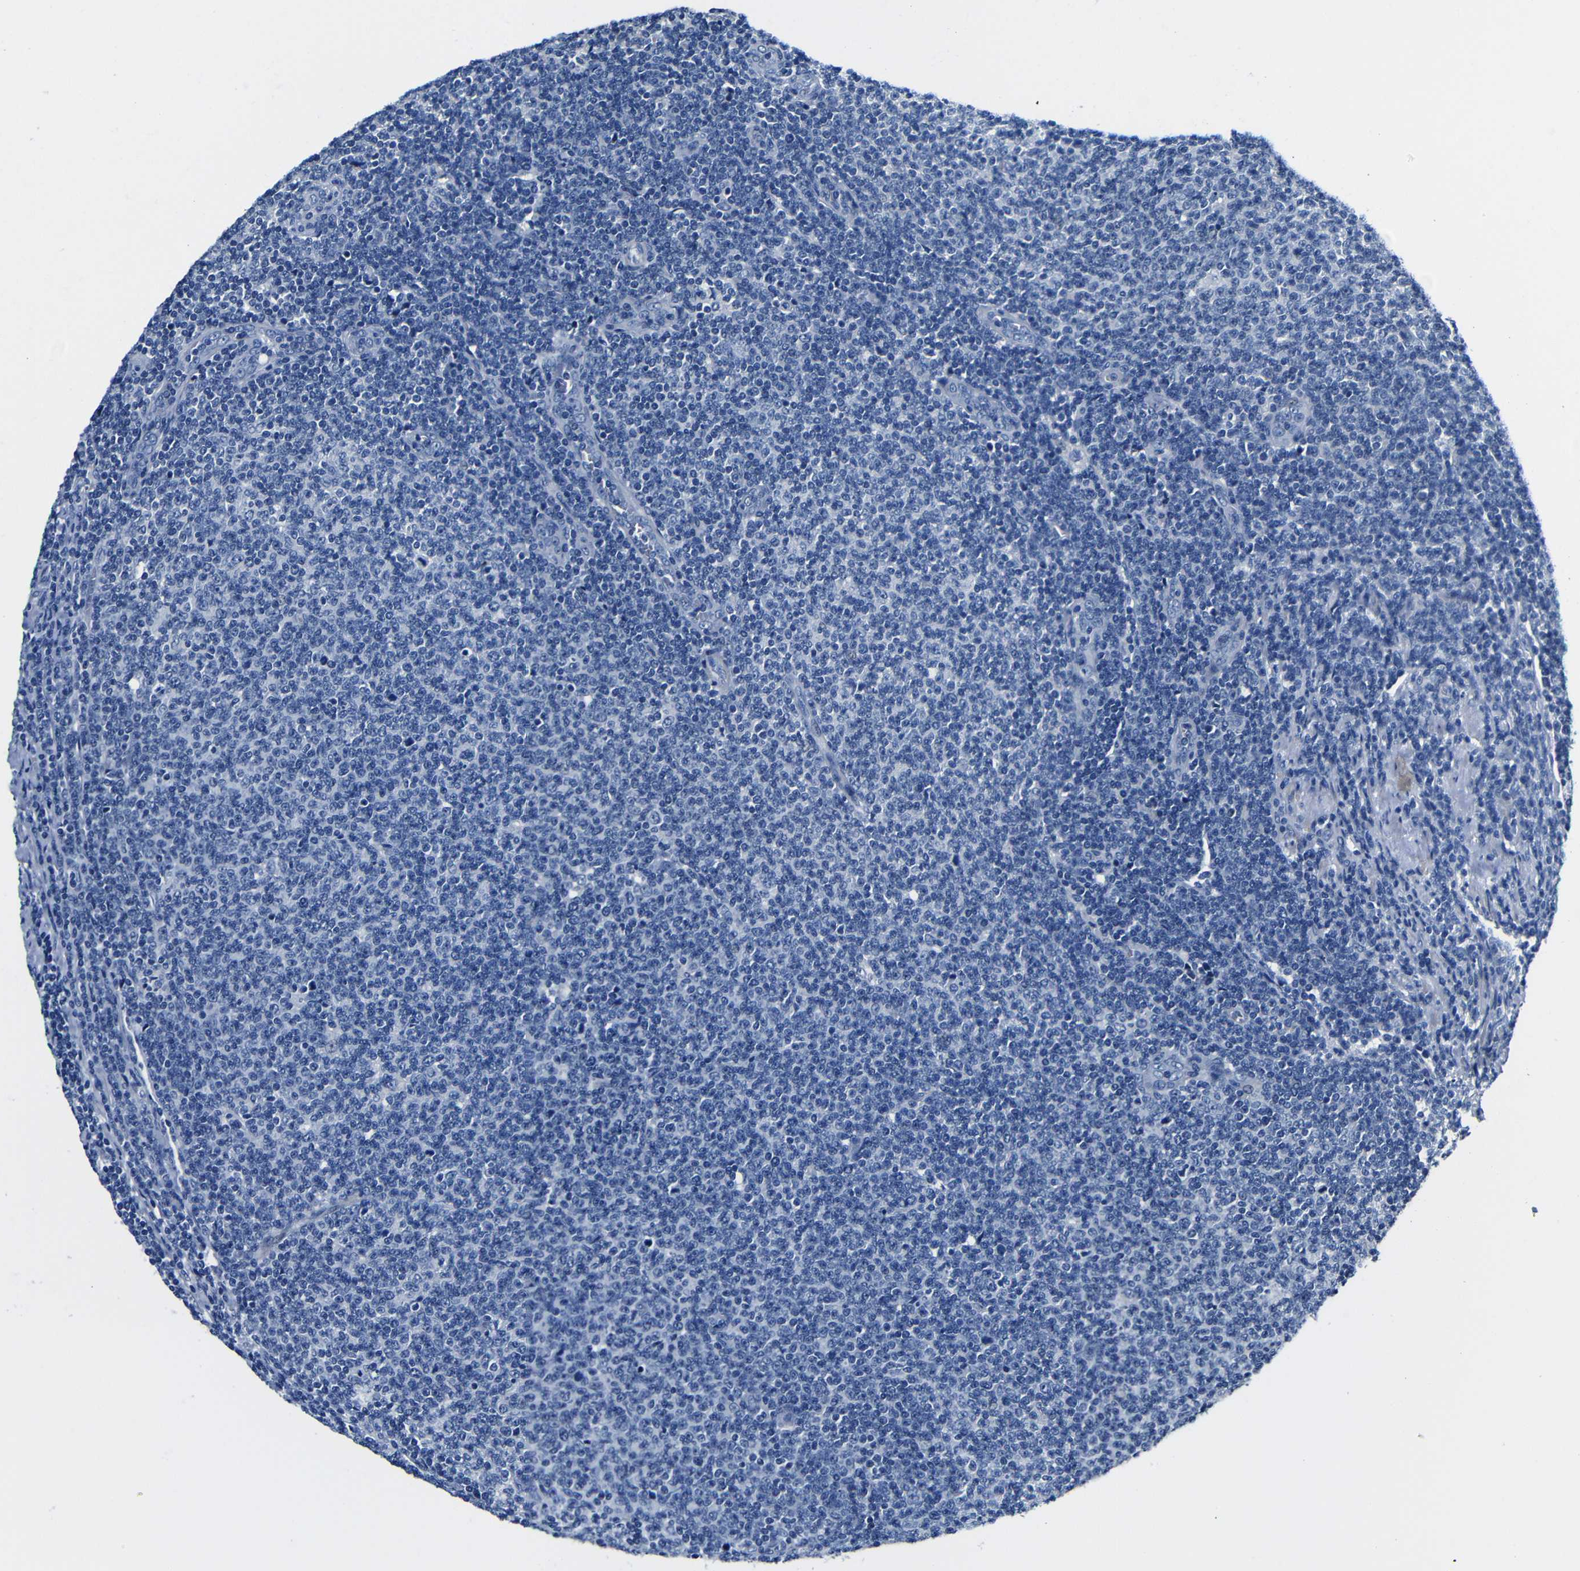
{"staining": {"intensity": "negative", "quantity": "none", "location": "none"}, "tissue": "lymphoma", "cell_type": "Tumor cells", "image_type": "cancer", "snomed": [{"axis": "morphology", "description": "Malignant lymphoma, non-Hodgkin's type, Low grade"}, {"axis": "topography", "description": "Lymph node"}], "caption": "Lymphoma was stained to show a protein in brown. There is no significant staining in tumor cells.", "gene": "TNFAIP1", "patient": {"sex": "male", "age": 66}}